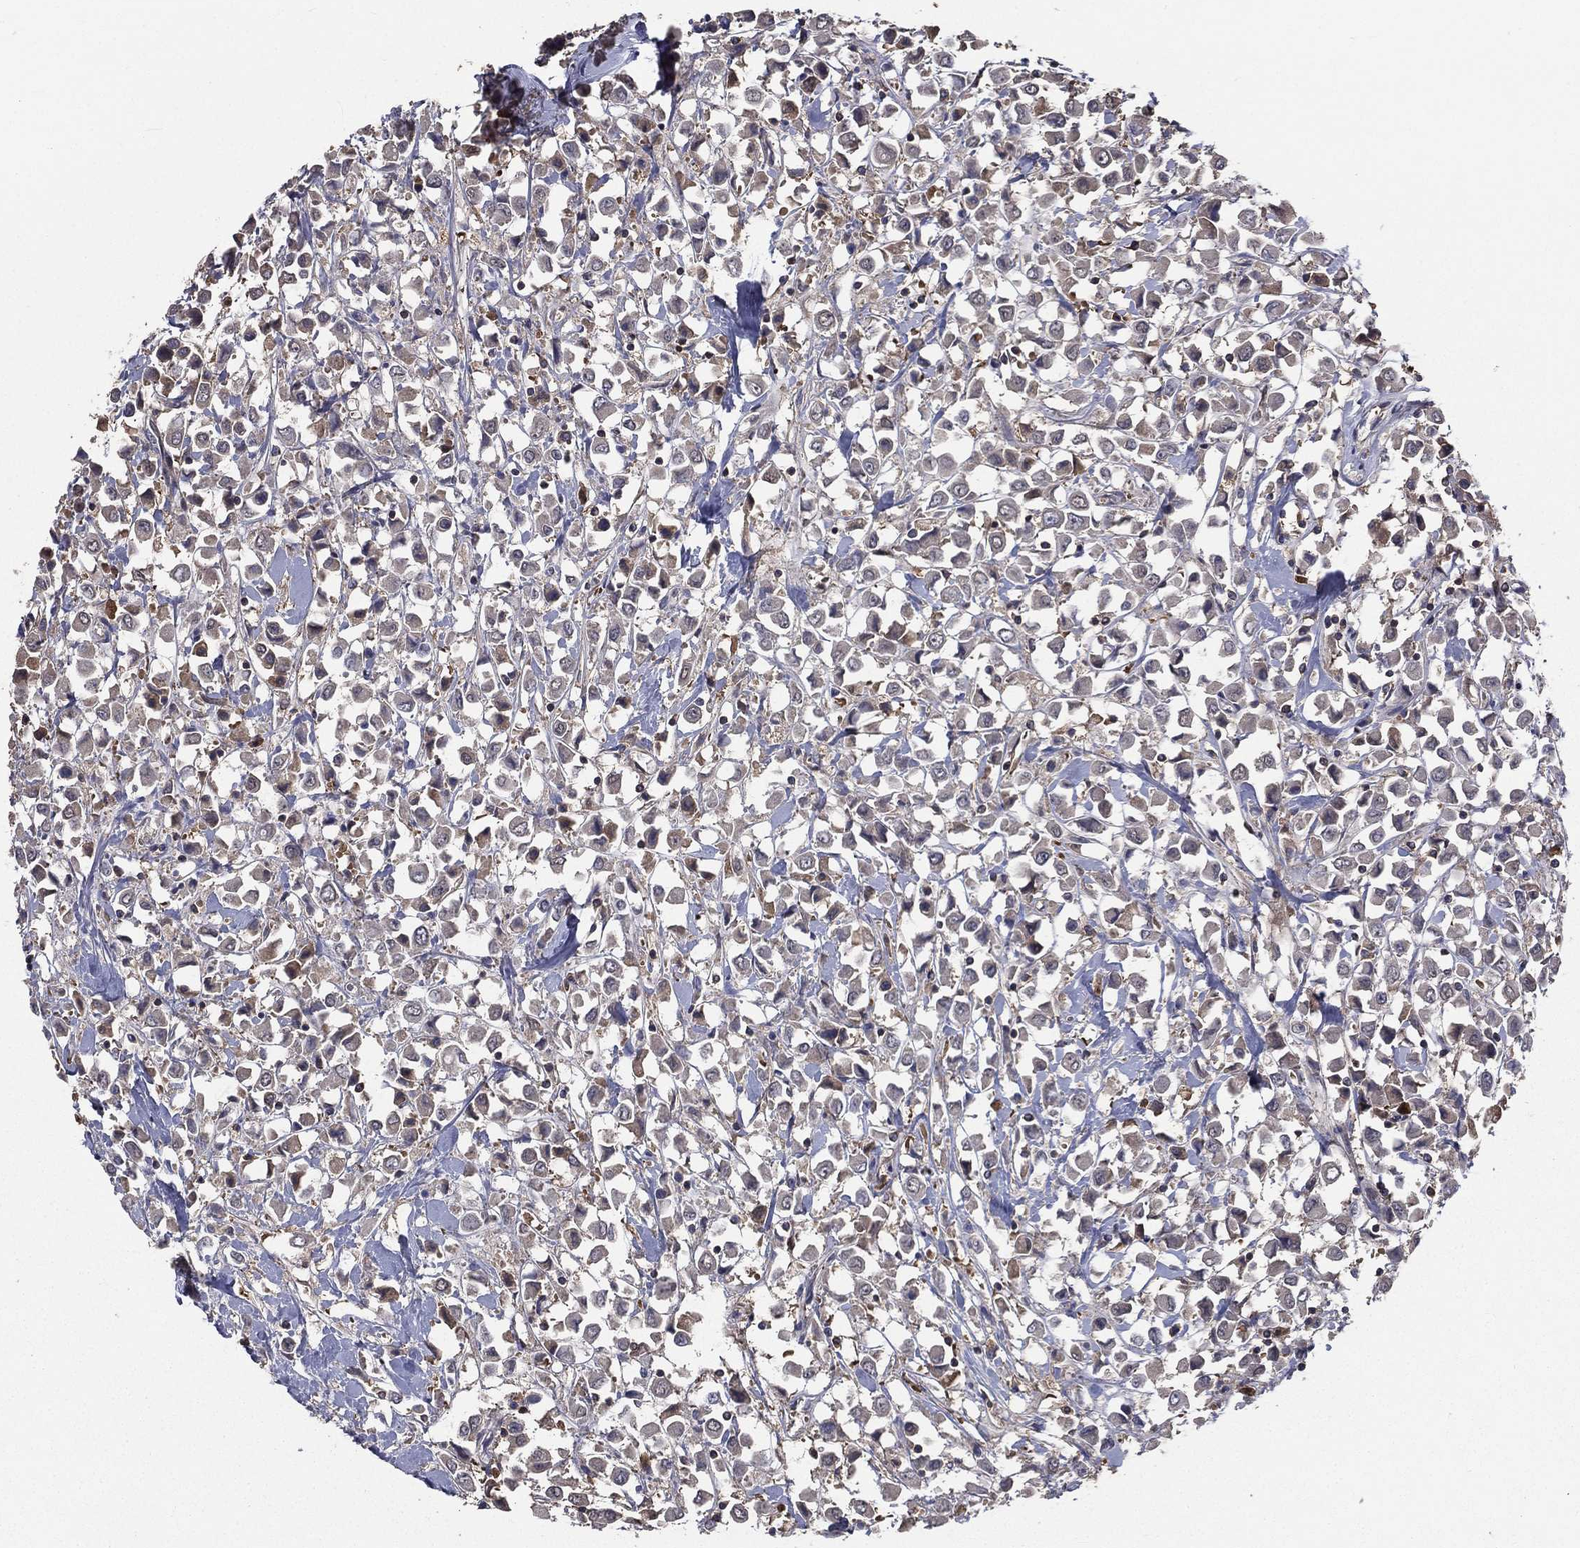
{"staining": {"intensity": "negative", "quantity": "none", "location": "none"}, "tissue": "breast cancer", "cell_type": "Tumor cells", "image_type": "cancer", "snomed": [{"axis": "morphology", "description": "Duct carcinoma"}, {"axis": "topography", "description": "Breast"}], "caption": "Tumor cells show no significant protein staining in breast cancer. (DAB (3,3'-diaminobenzidine) immunohistochemistry with hematoxylin counter stain).", "gene": "SARS1", "patient": {"sex": "female", "age": 61}}